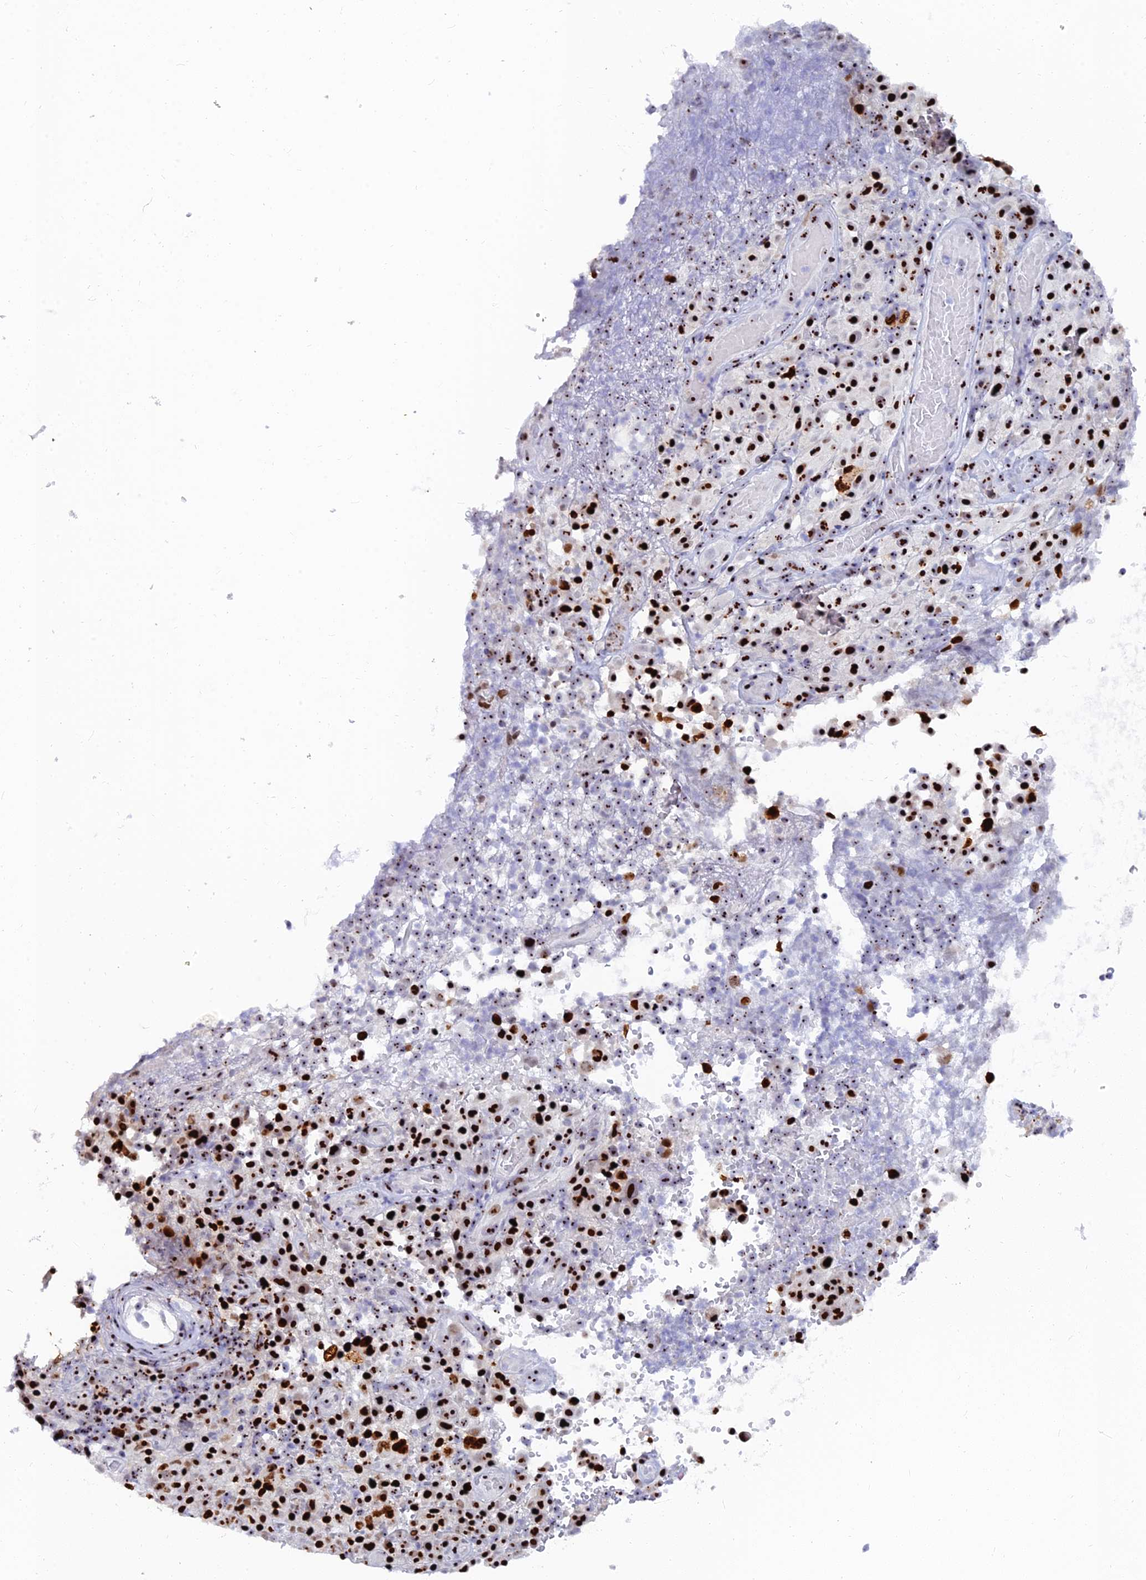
{"staining": {"intensity": "strong", "quantity": ">75%", "location": "nuclear"}, "tissue": "melanoma", "cell_type": "Tumor cells", "image_type": "cancer", "snomed": [{"axis": "morphology", "description": "Malignant melanoma, NOS"}, {"axis": "topography", "description": "Skin"}], "caption": "Malignant melanoma stained with a brown dye reveals strong nuclear positive positivity in about >75% of tumor cells.", "gene": "RSL1D1", "patient": {"sex": "female", "age": 82}}